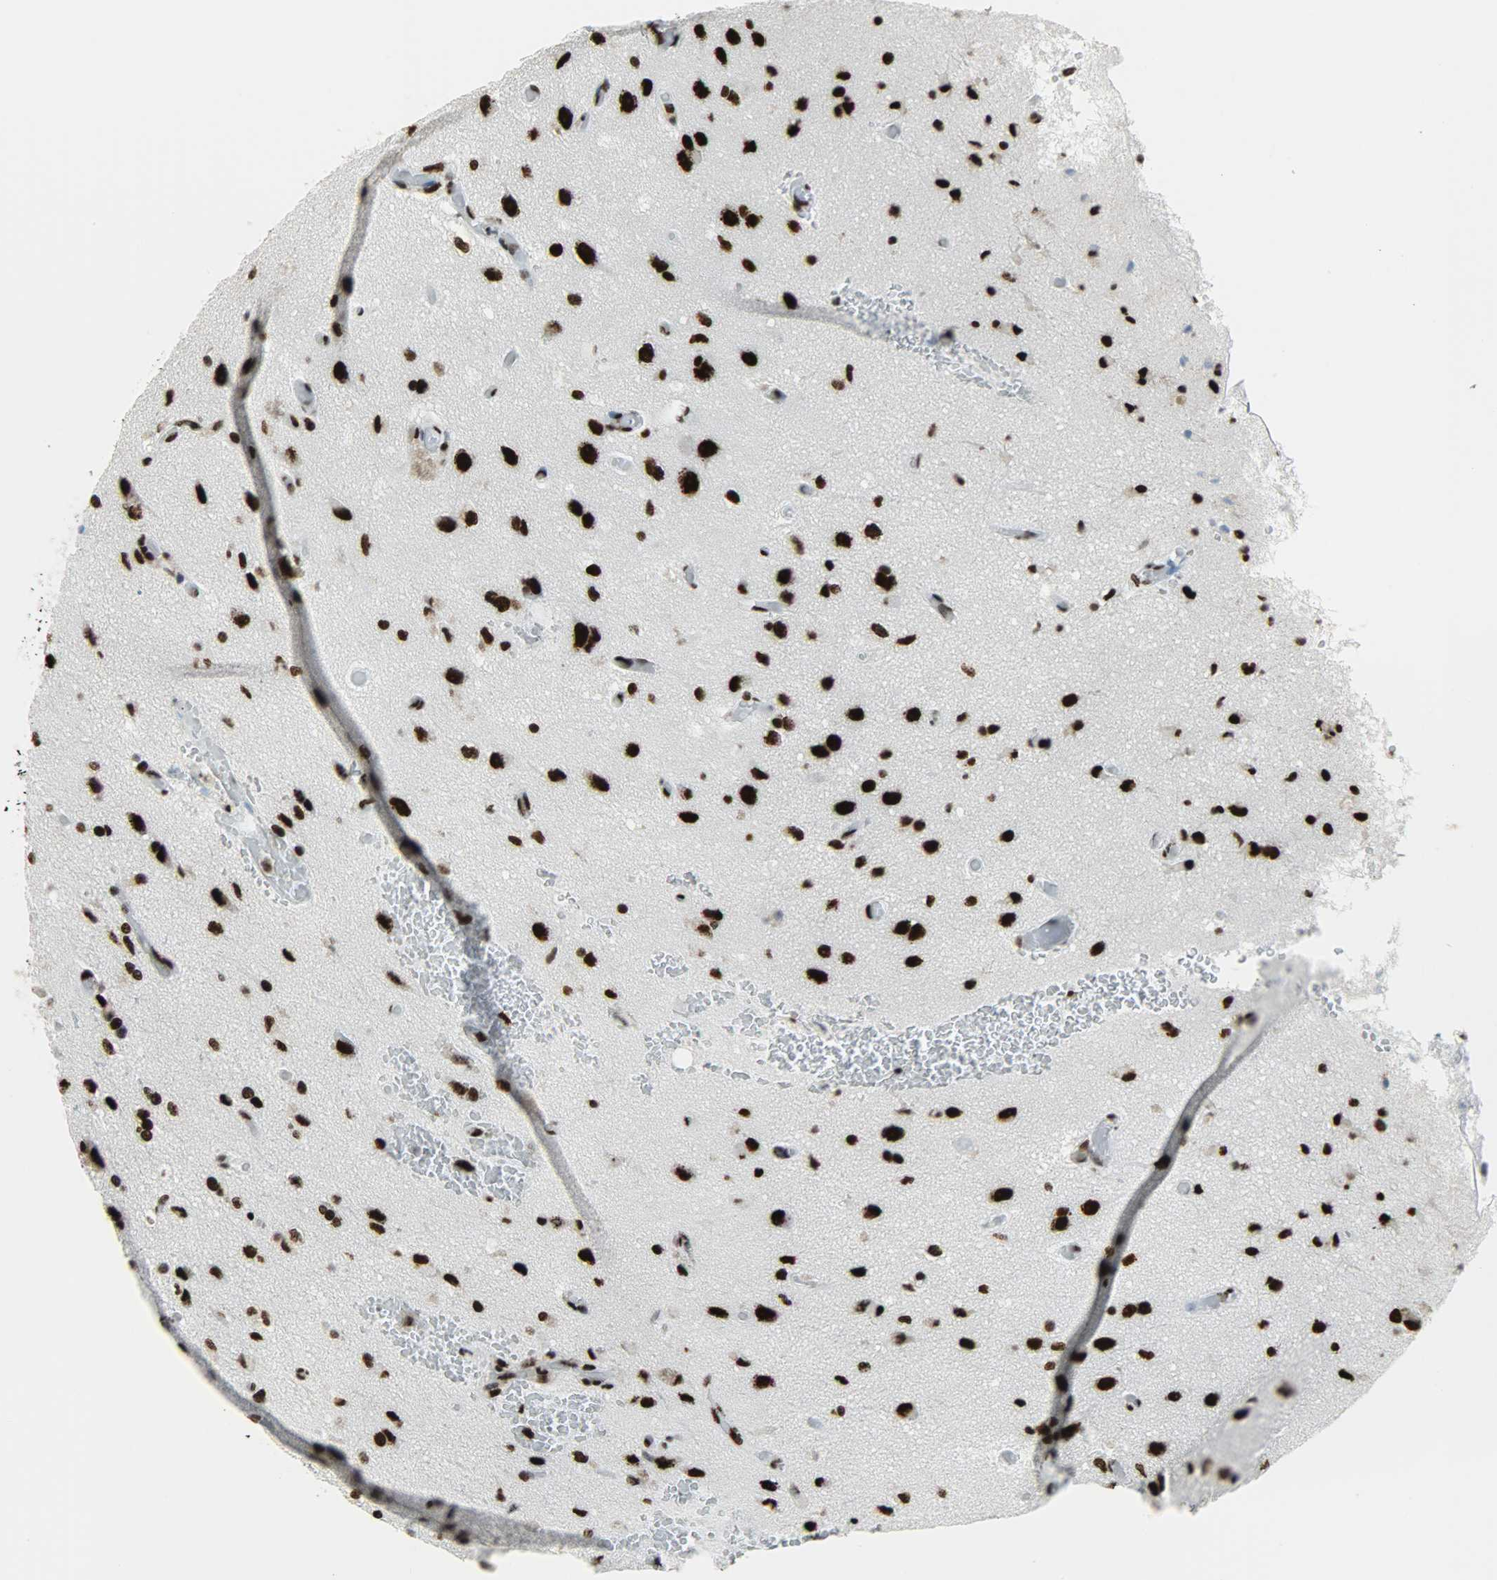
{"staining": {"intensity": "strong", "quantity": ">75%", "location": "nuclear"}, "tissue": "glioma", "cell_type": "Tumor cells", "image_type": "cancer", "snomed": [{"axis": "morphology", "description": "Glioma, malignant, High grade"}, {"axis": "topography", "description": "Brain"}], "caption": "Glioma stained with immunohistochemistry (IHC) shows strong nuclear expression in approximately >75% of tumor cells. The protein is shown in brown color, while the nuclei are stained blue.", "gene": "SNRPA", "patient": {"sex": "male", "age": 47}}